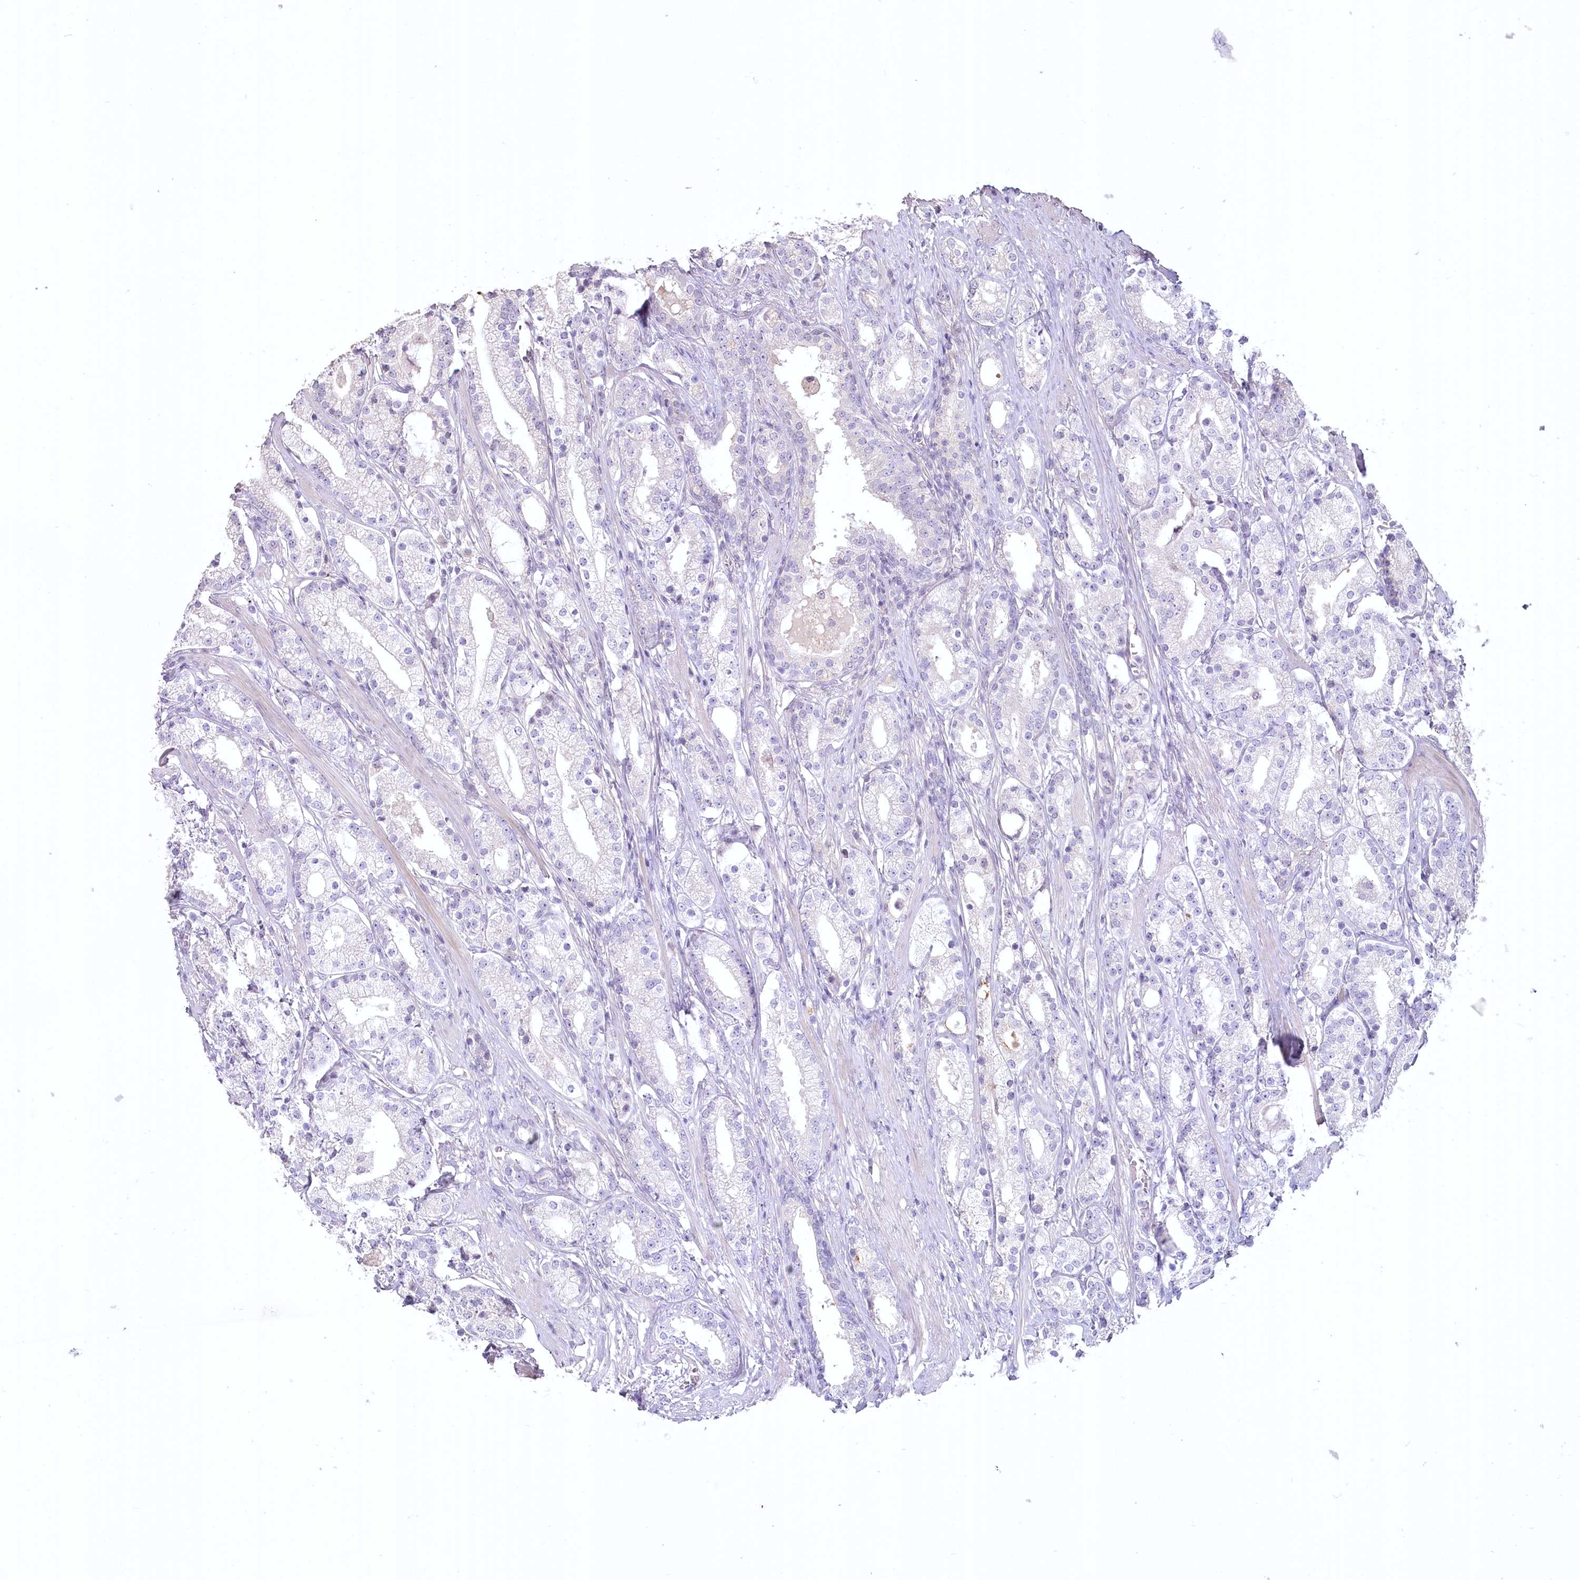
{"staining": {"intensity": "negative", "quantity": "none", "location": "none"}, "tissue": "prostate cancer", "cell_type": "Tumor cells", "image_type": "cancer", "snomed": [{"axis": "morphology", "description": "Adenocarcinoma, High grade"}, {"axis": "topography", "description": "Prostate"}], "caption": "High power microscopy photomicrograph of an immunohistochemistry photomicrograph of prostate cancer, revealing no significant staining in tumor cells.", "gene": "USP11", "patient": {"sex": "male", "age": 69}}